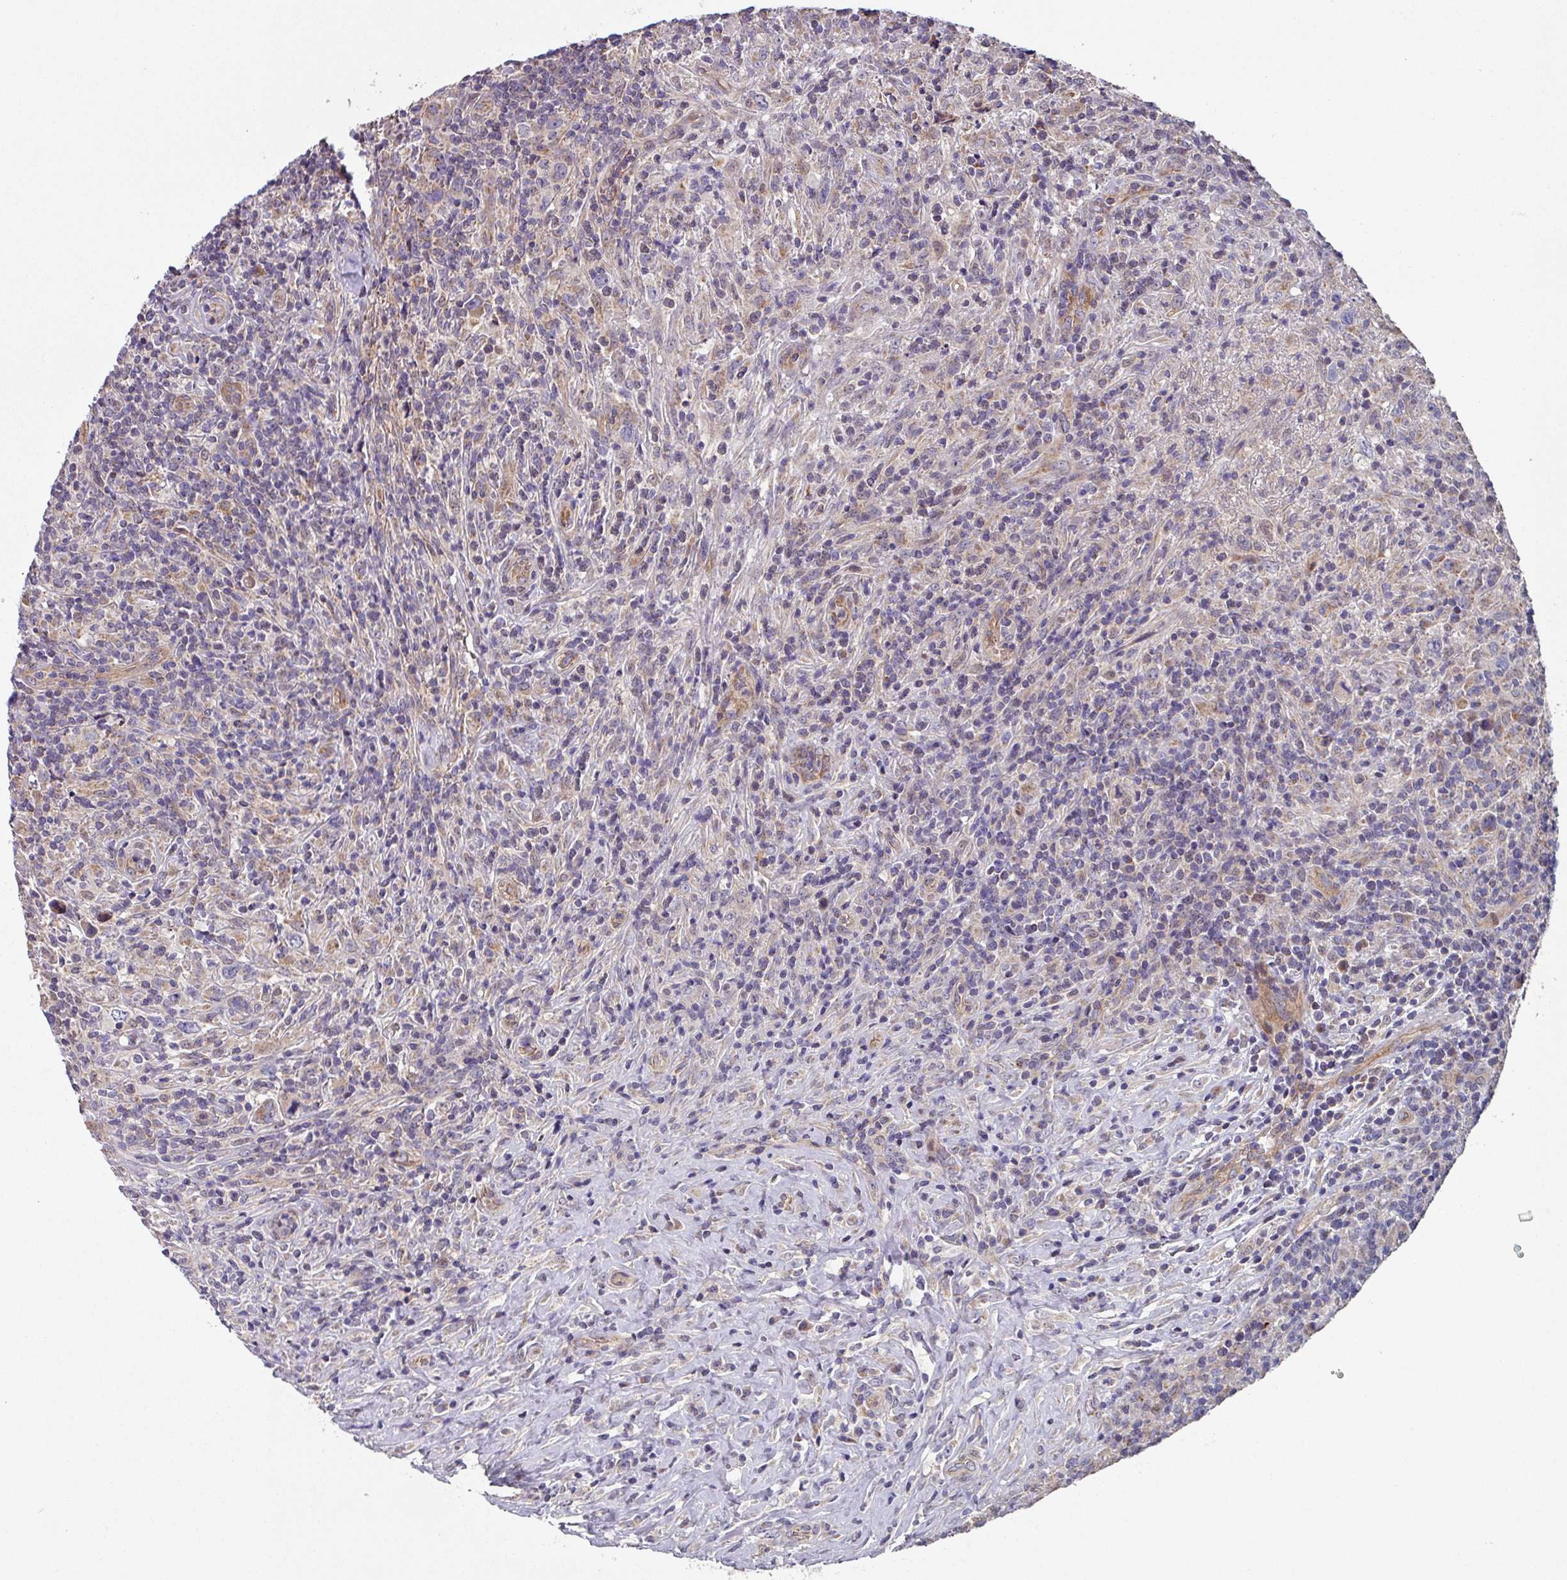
{"staining": {"intensity": "weak", "quantity": ">75%", "location": "cytoplasmic/membranous"}, "tissue": "lymphoma", "cell_type": "Tumor cells", "image_type": "cancer", "snomed": [{"axis": "morphology", "description": "Hodgkin's disease, NOS"}, {"axis": "topography", "description": "Lymph node"}], "caption": "Protein staining by immunohistochemistry (IHC) demonstrates weak cytoplasmic/membranous positivity in about >75% of tumor cells in Hodgkin's disease. (DAB (3,3'-diaminobenzidine) IHC with brightfield microscopy, high magnification).", "gene": "DCAF12L2", "patient": {"sex": "female", "age": 18}}